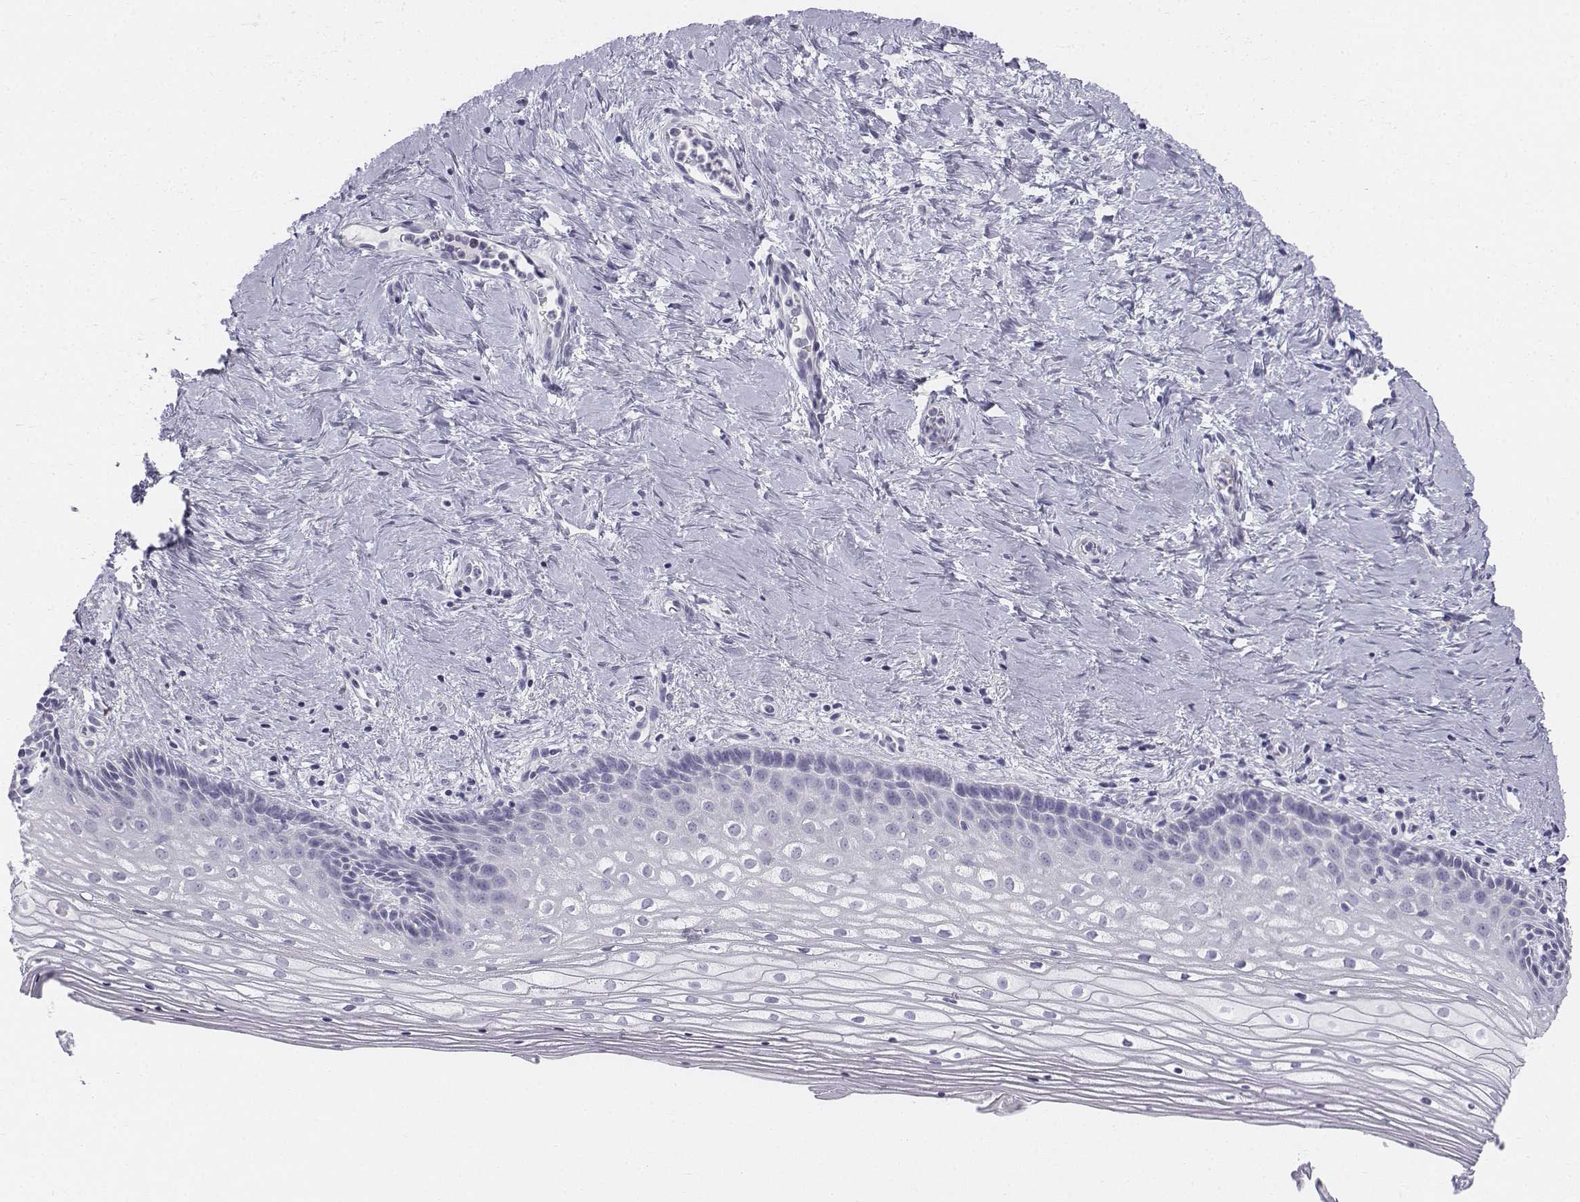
{"staining": {"intensity": "negative", "quantity": "none", "location": "none"}, "tissue": "vagina", "cell_type": "Squamous epithelial cells", "image_type": "normal", "snomed": [{"axis": "morphology", "description": "Normal tissue, NOS"}, {"axis": "topography", "description": "Vagina"}], "caption": "Human vagina stained for a protein using immunohistochemistry (IHC) displays no staining in squamous epithelial cells.", "gene": "TH", "patient": {"sex": "female", "age": 45}}